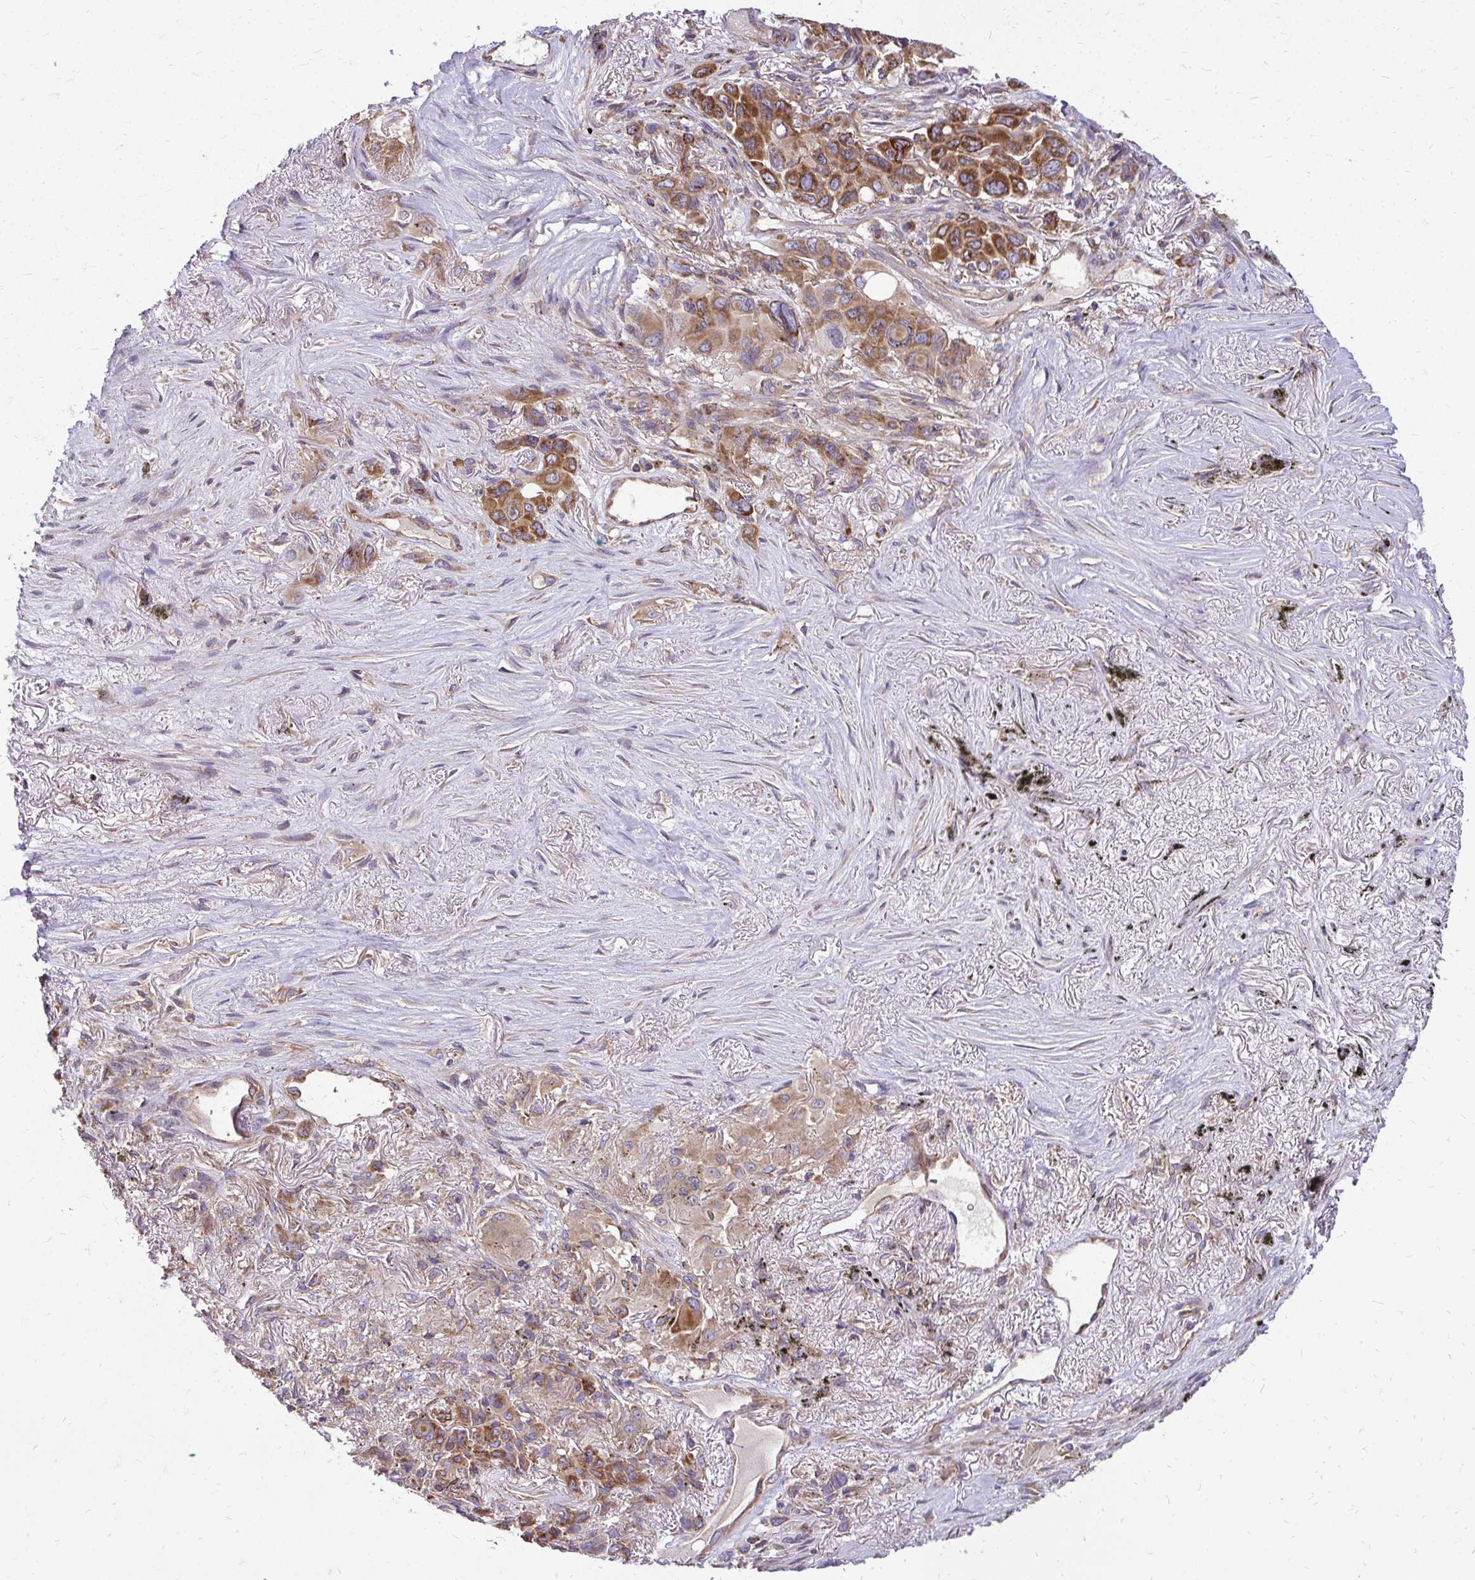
{"staining": {"intensity": "strong", "quantity": ">75%", "location": "cytoplasmic/membranous"}, "tissue": "melanoma", "cell_type": "Tumor cells", "image_type": "cancer", "snomed": [{"axis": "morphology", "description": "Malignant melanoma, Metastatic site"}, {"axis": "topography", "description": "Lung"}], "caption": "Immunohistochemical staining of malignant melanoma (metastatic site) reveals strong cytoplasmic/membranous protein staining in about >75% of tumor cells.", "gene": "FMR1", "patient": {"sex": "male", "age": 48}}